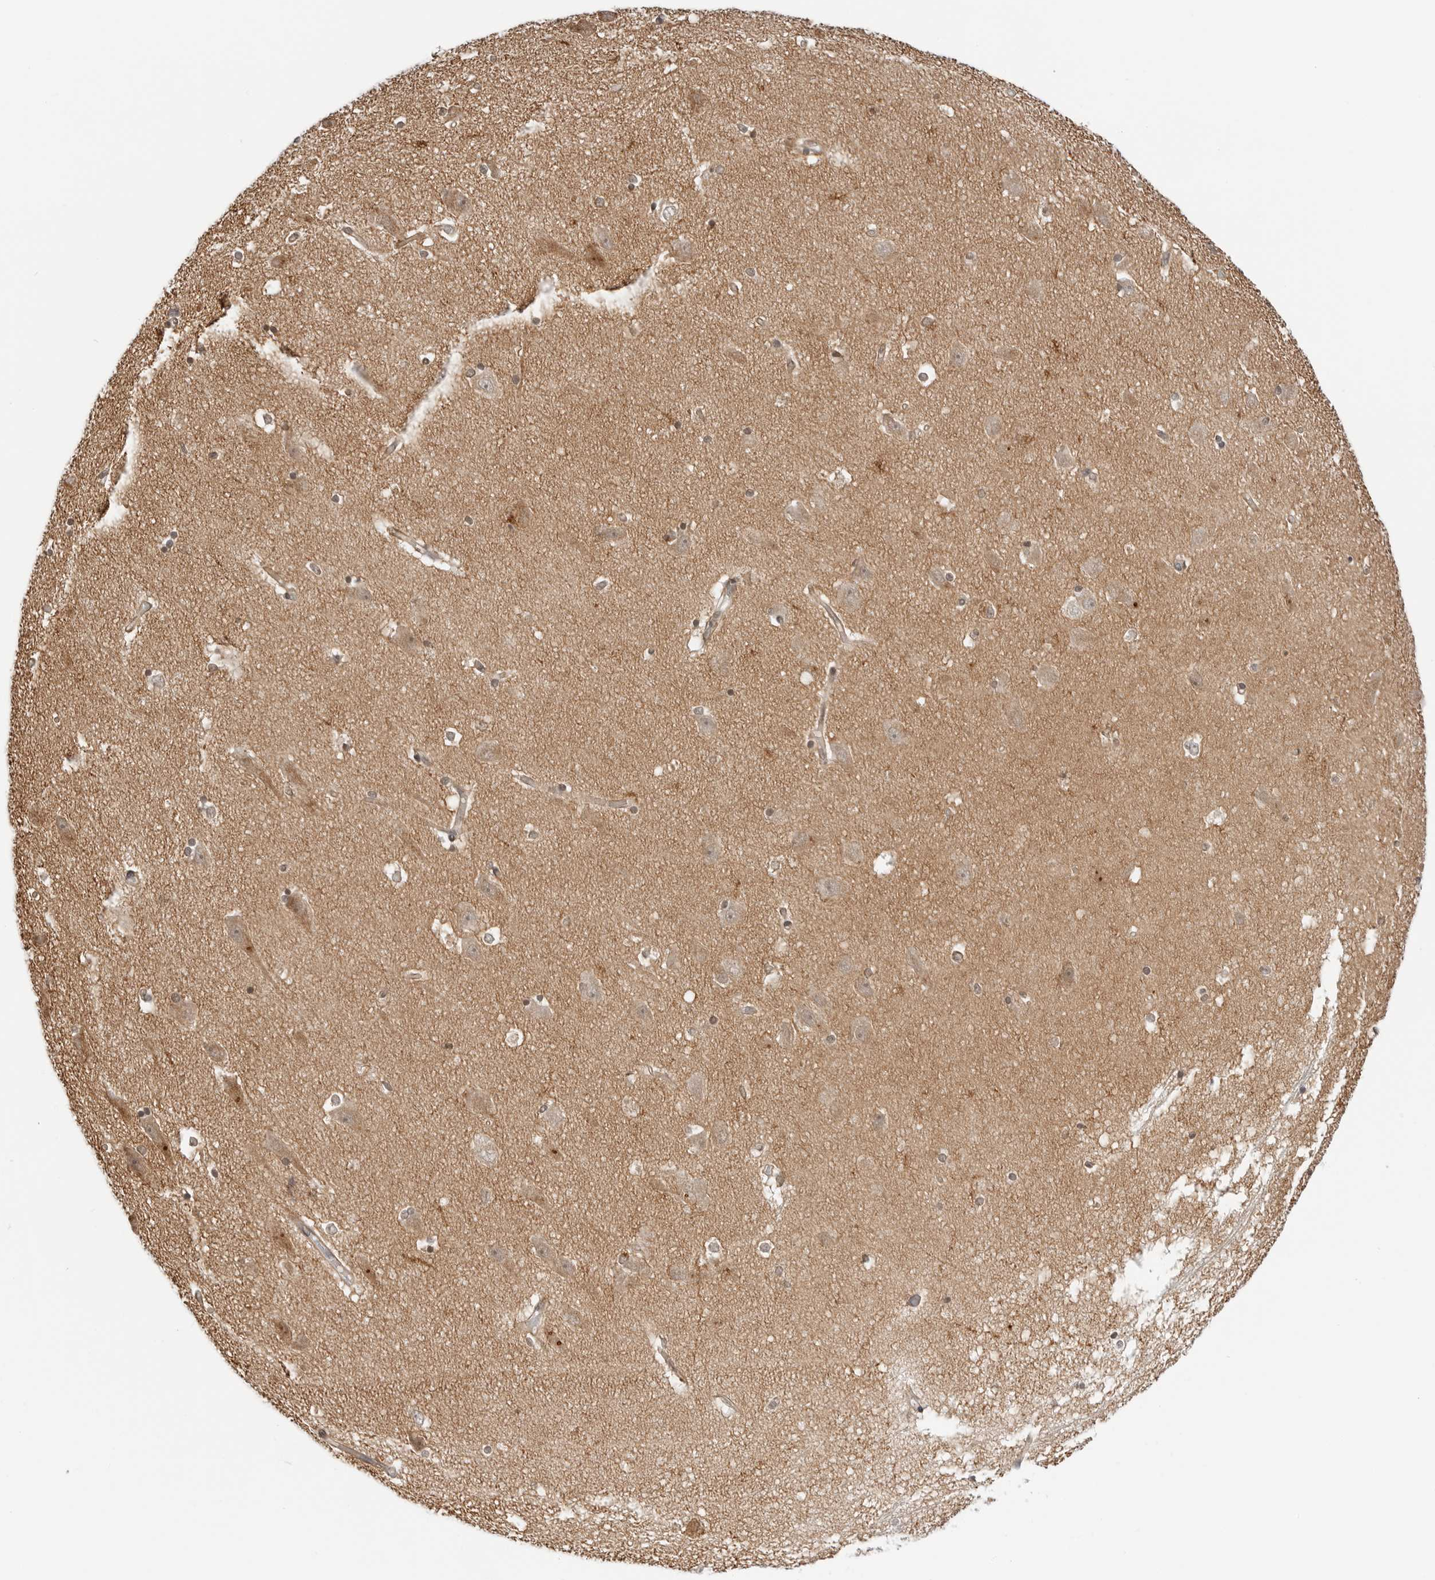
{"staining": {"intensity": "moderate", "quantity": "<25%", "location": "cytoplasmic/membranous"}, "tissue": "hippocampus", "cell_type": "Glial cells", "image_type": "normal", "snomed": [{"axis": "morphology", "description": "Normal tissue, NOS"}, {"axis": "topography", "description": "Hippocampus"}], "caption": "Protein expression by immunohistochemistry (IHC) exhibits moderate cytoplasmic/membranous staining in about <25% of glial cells in normal hippocampus.", "gene": "POLR3GL", "patient": {"sex": "male", "age": 45}}